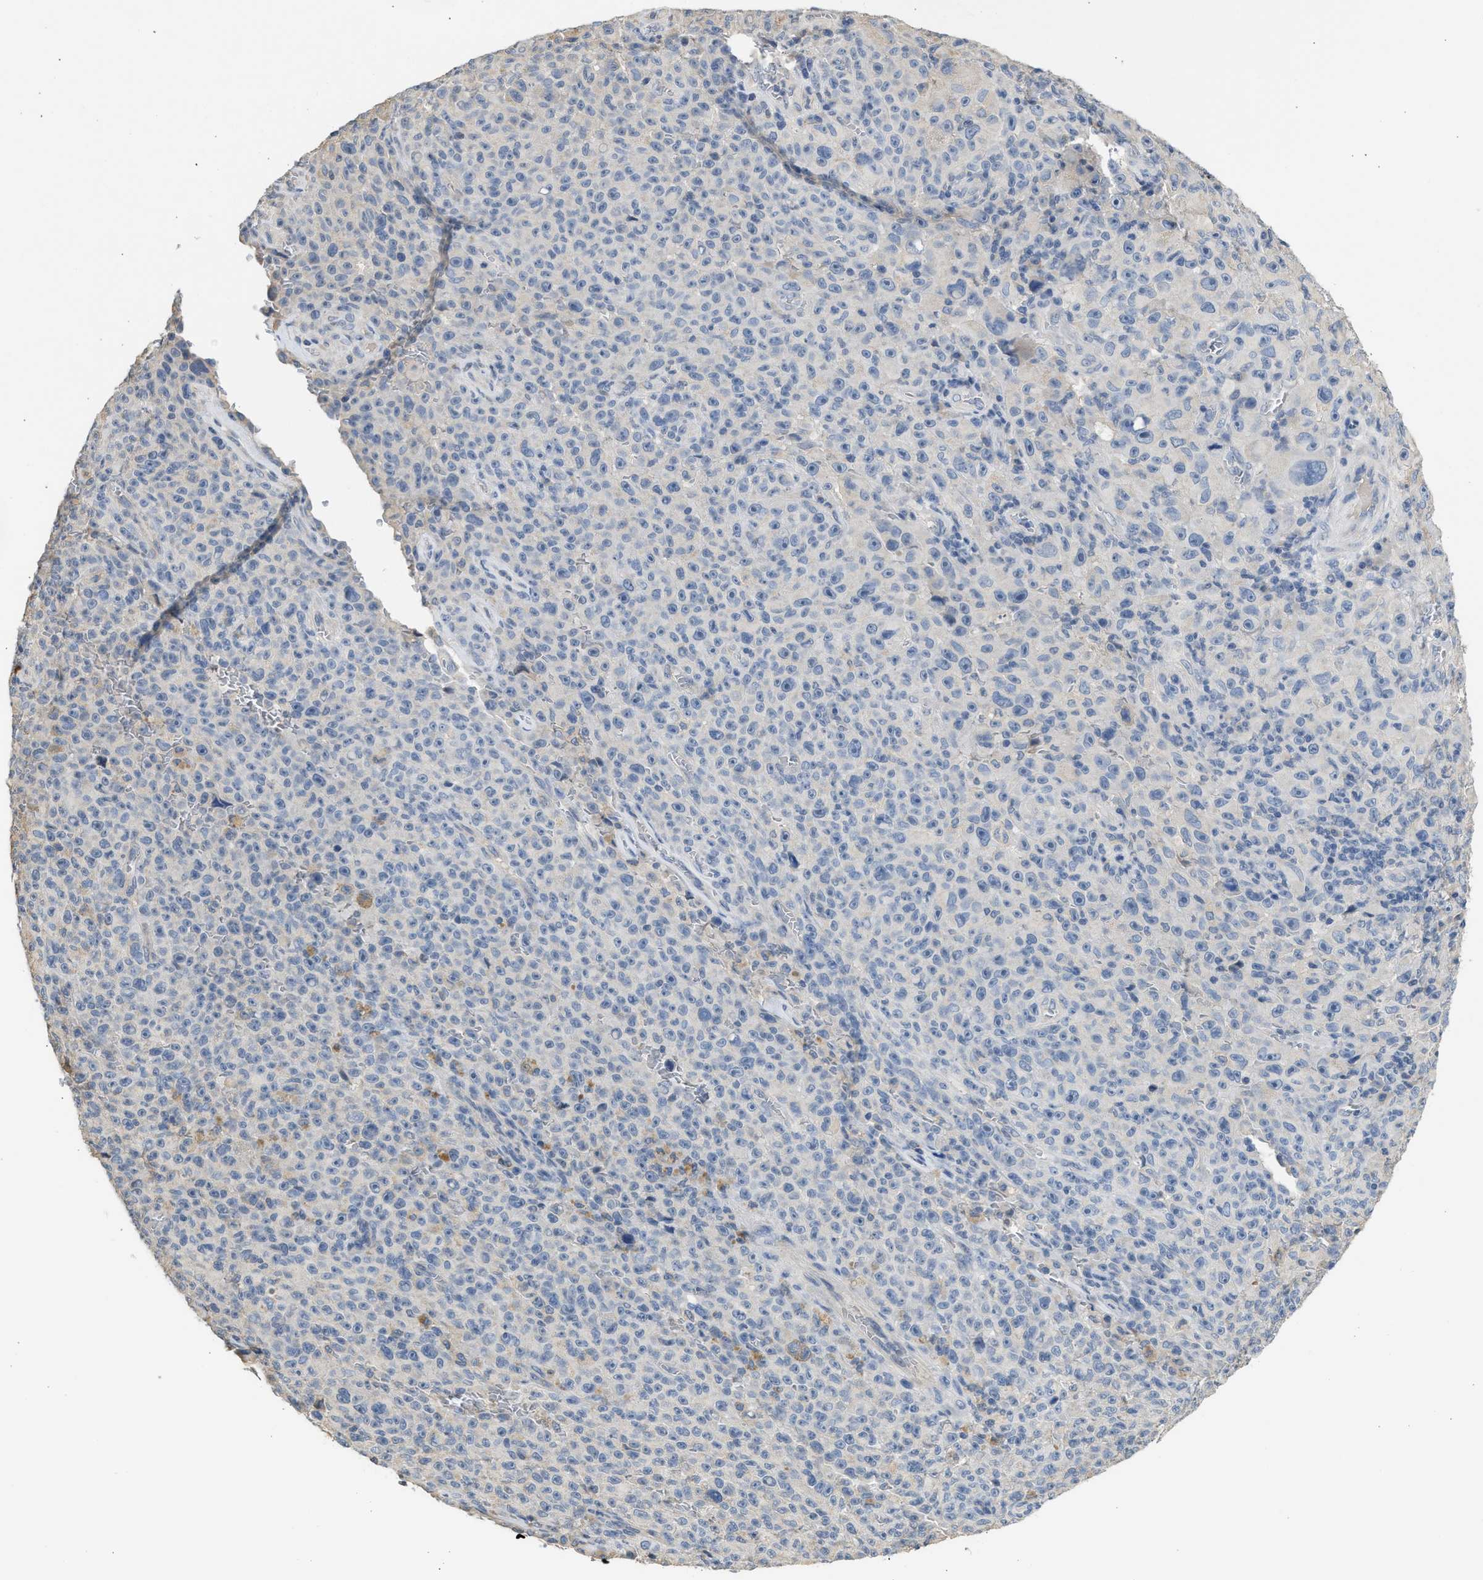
{"staining": {"intensity": "negative", "quantity": "none", "location": "none"}, "tissue": "melanoma", "cell_type": "Tumor cells", "image_type": "cancer", "snomed": [{"axis": "morphology", "description": "Malignant melanoma, NOS"}, {"axis": "topography", "description": "Skin"}], "caption": "The immunohistochemistry (IHC) photomicrograph has no significant expression in tumor cells of malignant melanoma tissue. The staining is performed using DAB brown chromogen with nuclei counter-stained in using hematoxylin.", "gene": "SULT2A1", "patient": {"sex": "female", "age": 82}}